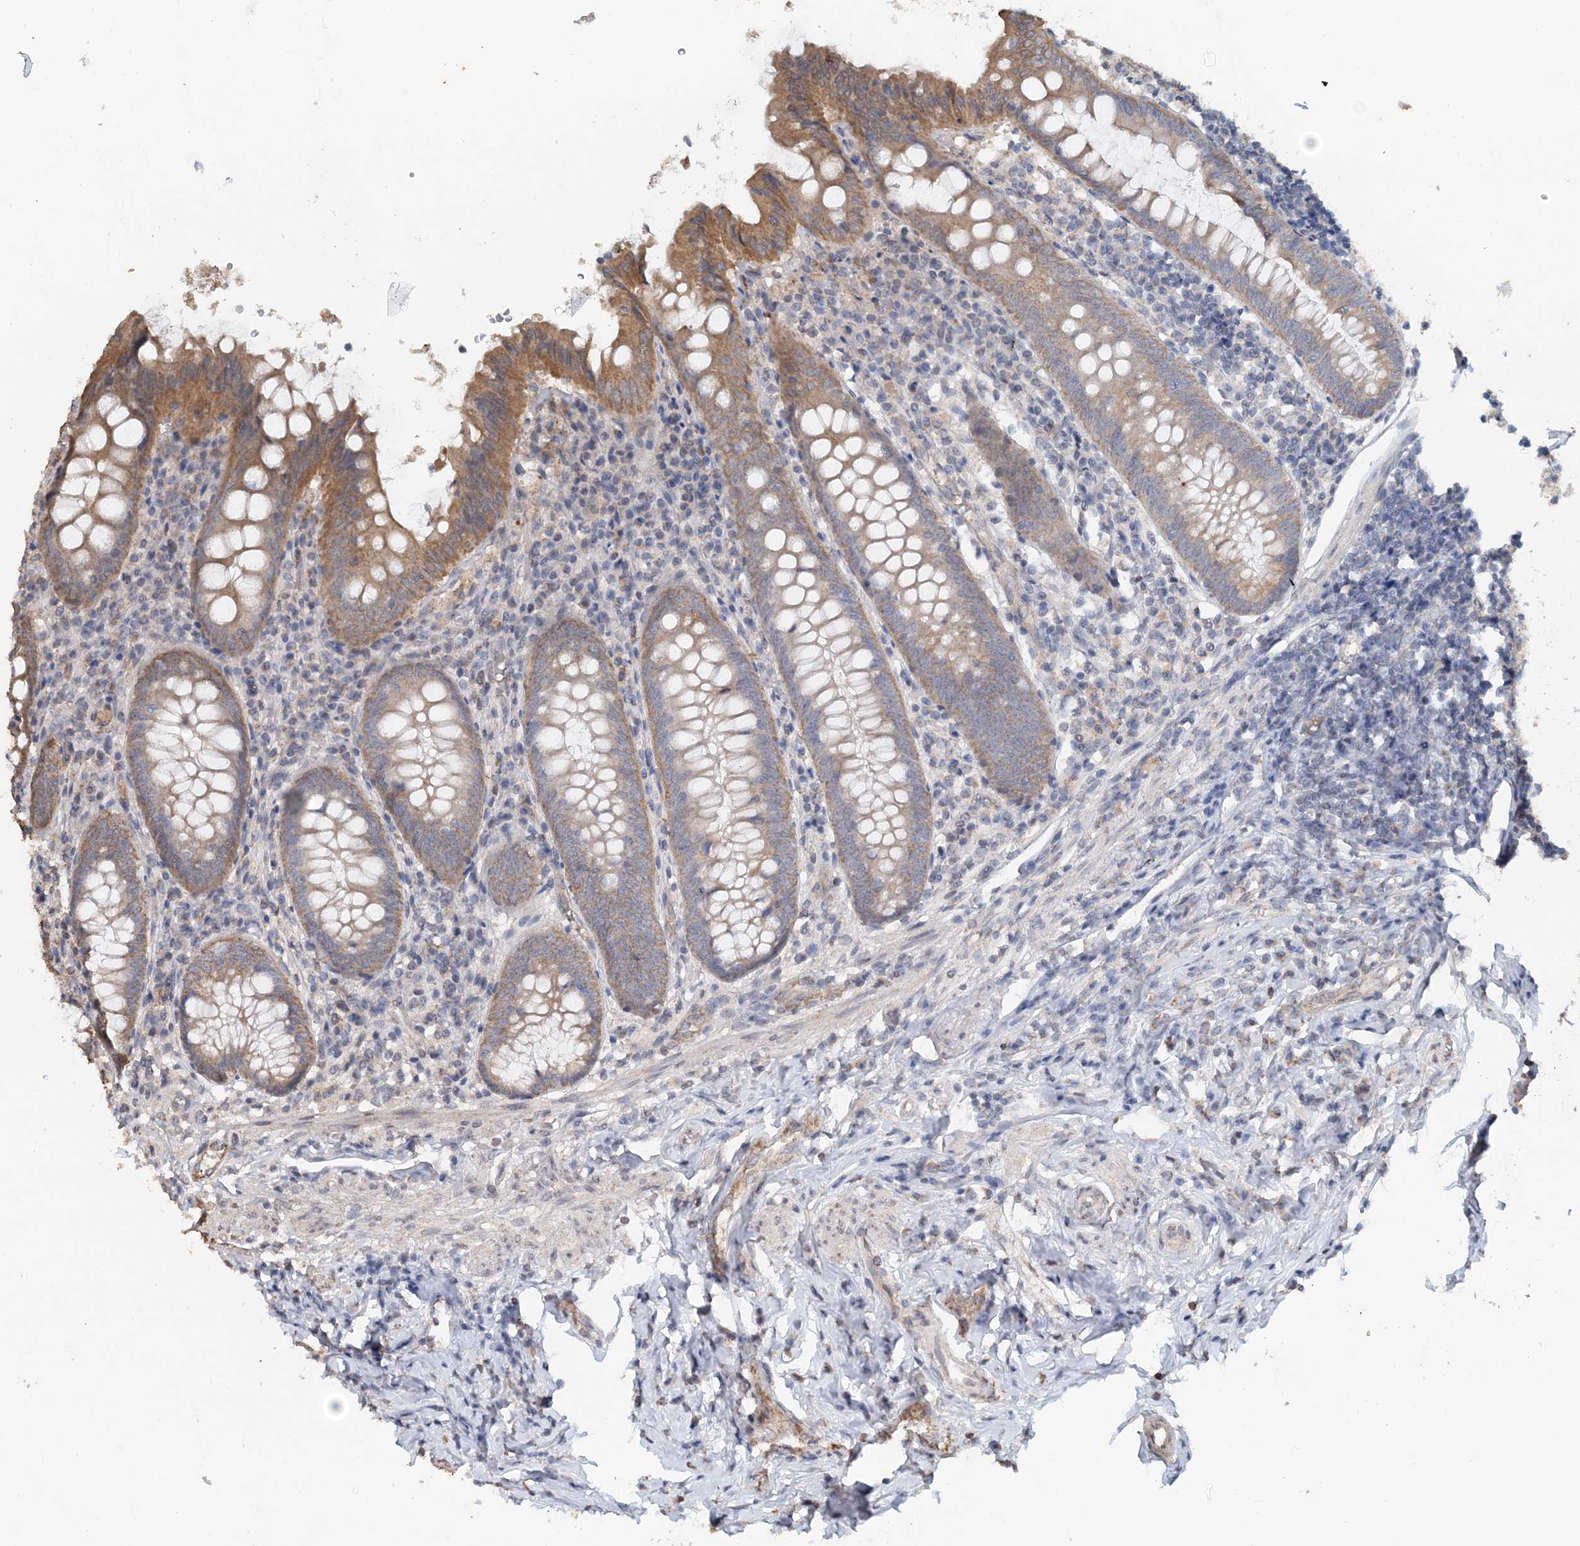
{"staining": {"intensity": "moderate", "quantity": ">75%", "location": "cytoplasmic/membranous"}, "tissue": "appendix", "cell_type": "Glandular cells", "image_type": "normal", "snomed": [{"axis": "morphology", "description": "Normal tissue, NOS"}, {"axis": "topography", "description": "Appendix"}], "caption": "Protein staining reveals moderate cytoplasmic/membranous expression in about >75% of glandular cells in unremarkable appendix.", "gene": "FBXO38", "patient": {"sex": "female", "age": 54}}